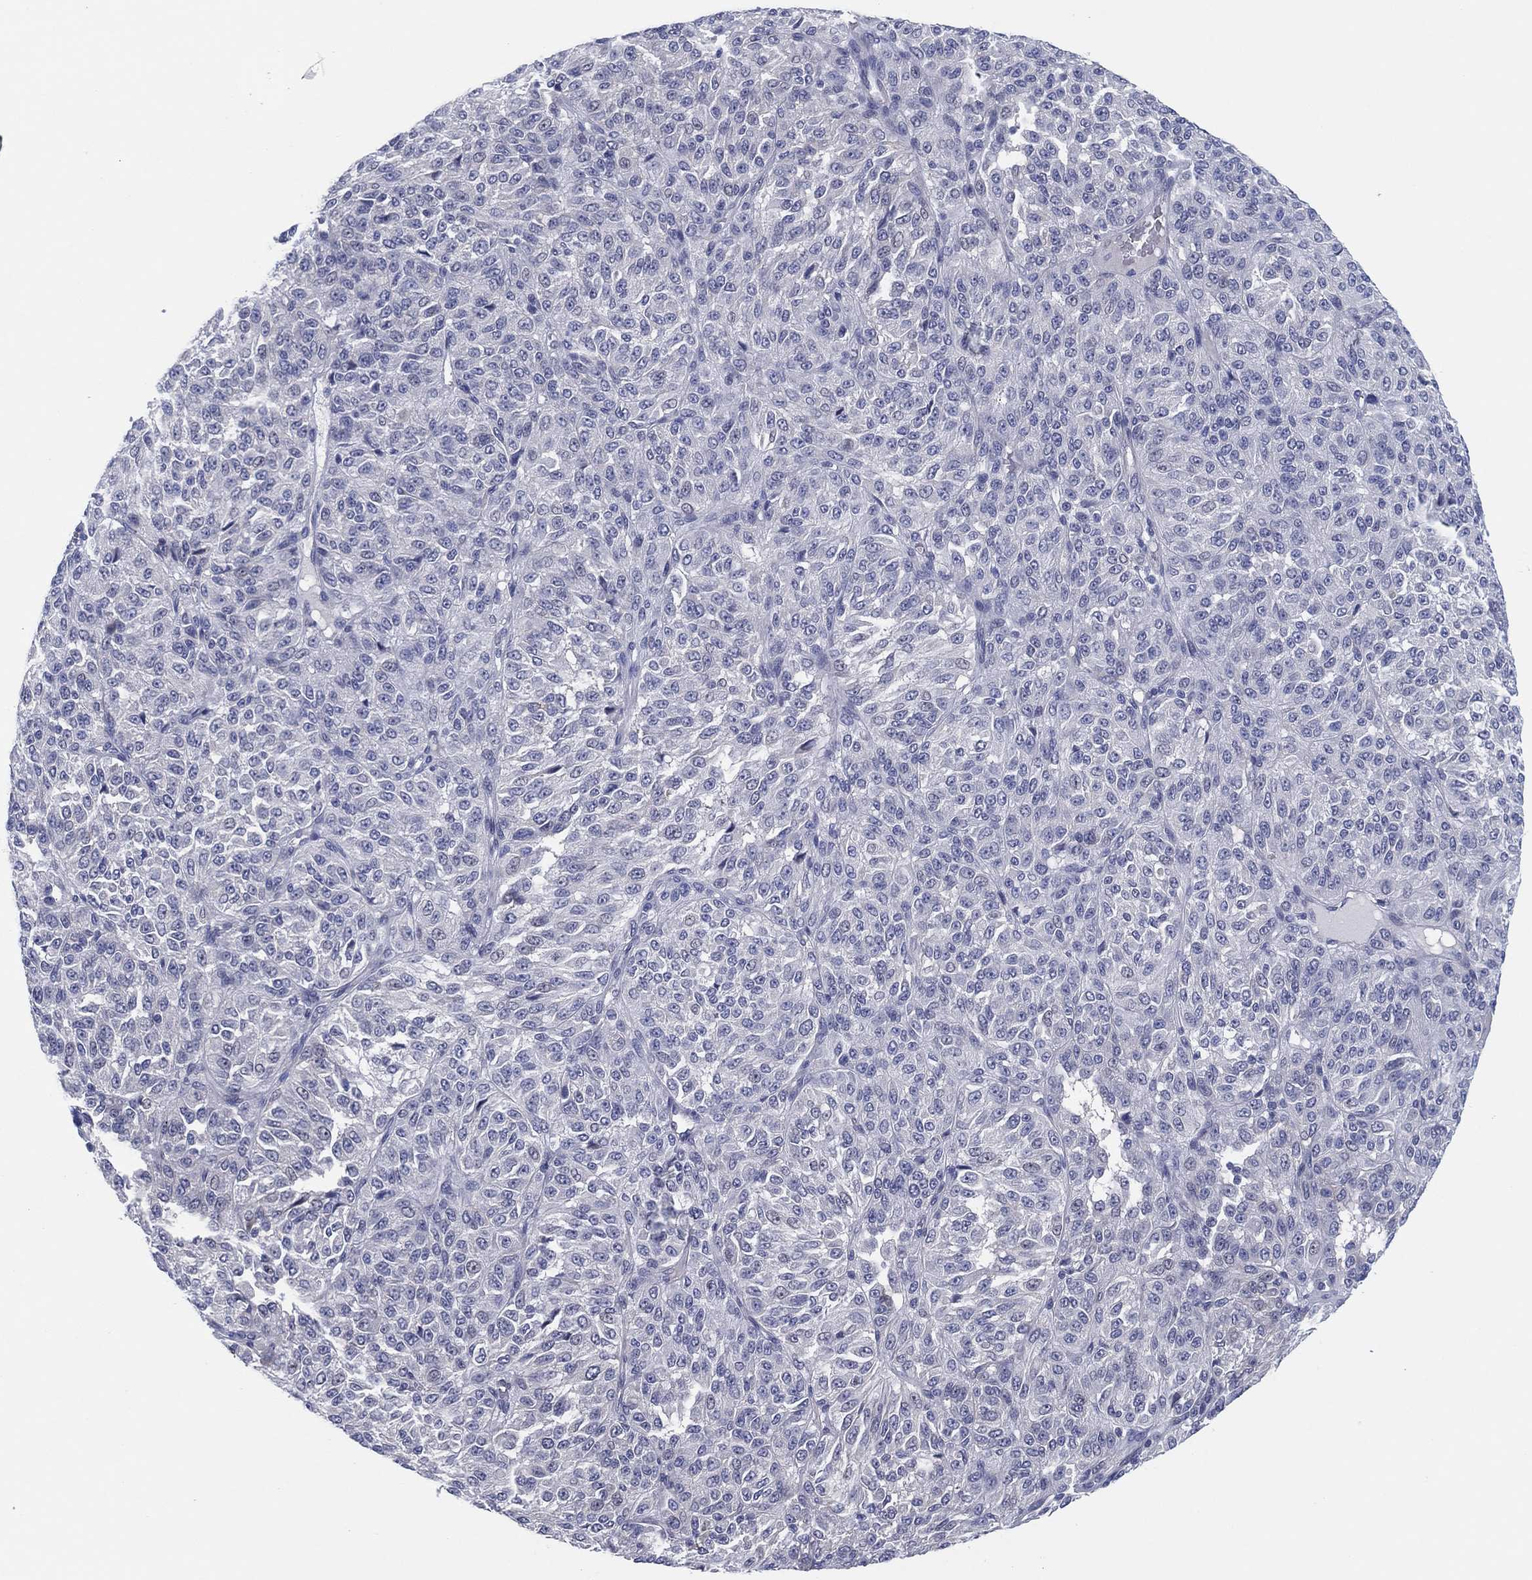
{"staining": {"intensity": "negative", "quantity": "none", "location": "none"}, "tissue": "melanoma", "cell_type": "Tumor cells", "image_type": "cancer", "snomed": [{"axis": "morphology", "description": "Malignant melanoma, Metastatic site"}, {"axis": "topography", "description": "Brain"}], "caption": "High power microscopy micrograph of an immunohistochemistry (IHC) image of malignant melanoma (metastatic site), revealing no significant expression in tumor cells. The staining was performed using DAB to visualize the protein expression in brown, while the nuclei were stained in blue with hematoxylin (Magnification: 20x).", "gene": "HEATR4", "patient": {"sex": "female", "age": 56}}